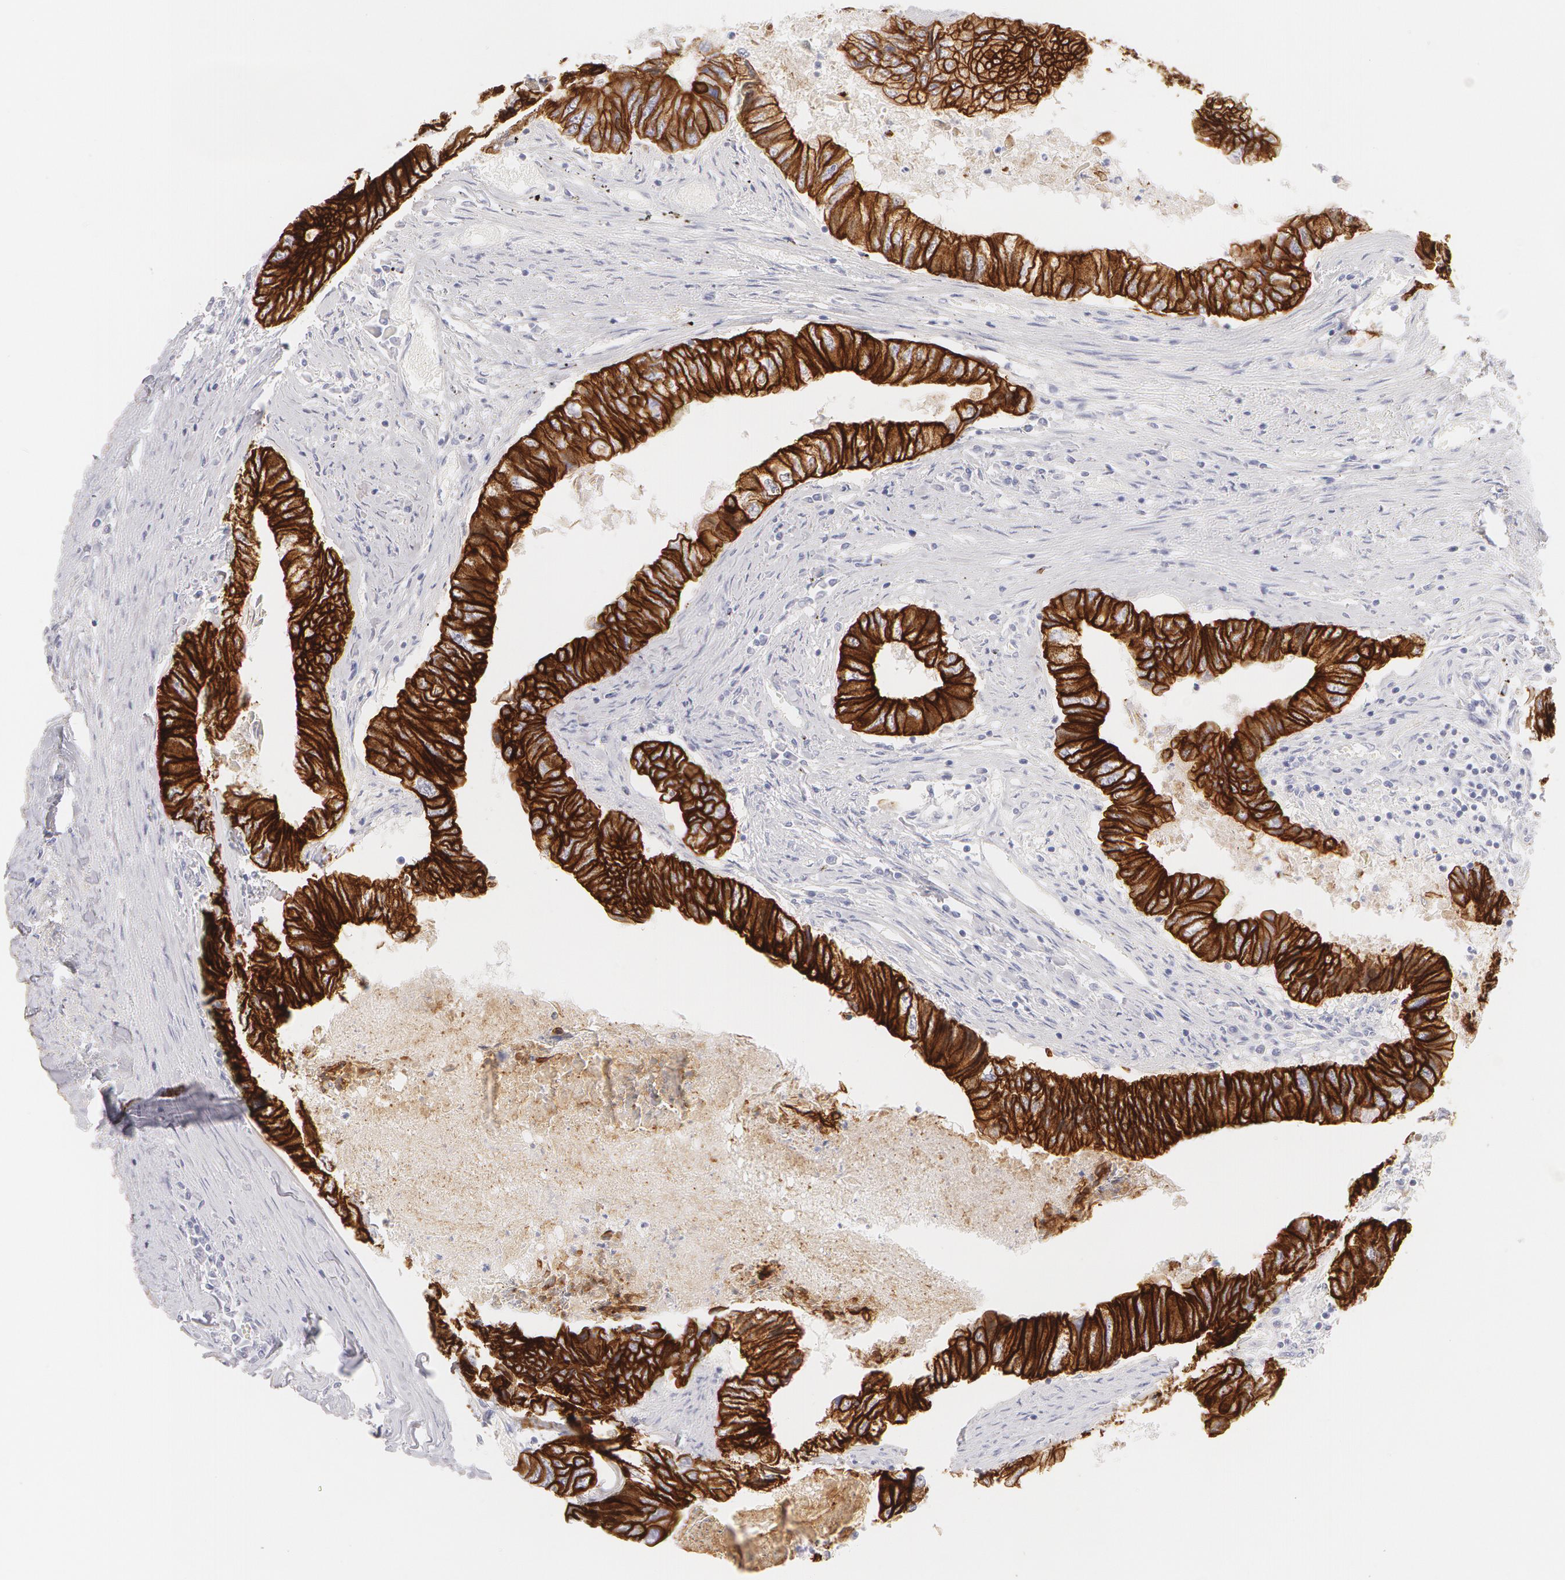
{"staining": {"intensity": "strong", "quantity": ">75%", "location": "cytoplasmic/membranous"}, "tissue": "colorectal cancer", "cell_type": "Tumor cells", "image_type": "cancer", "snomed": [{"axis": "morphology", "description": "Adenocarcinoma, NOS"}, {"axis": "topography", "description": "Rectum"}], "caption": "Colorectal cancer stained with a protein marker displays strong staining in tumor cells.", "gene": "KRT8", "patient": {"sex": "female", "age": 82}}